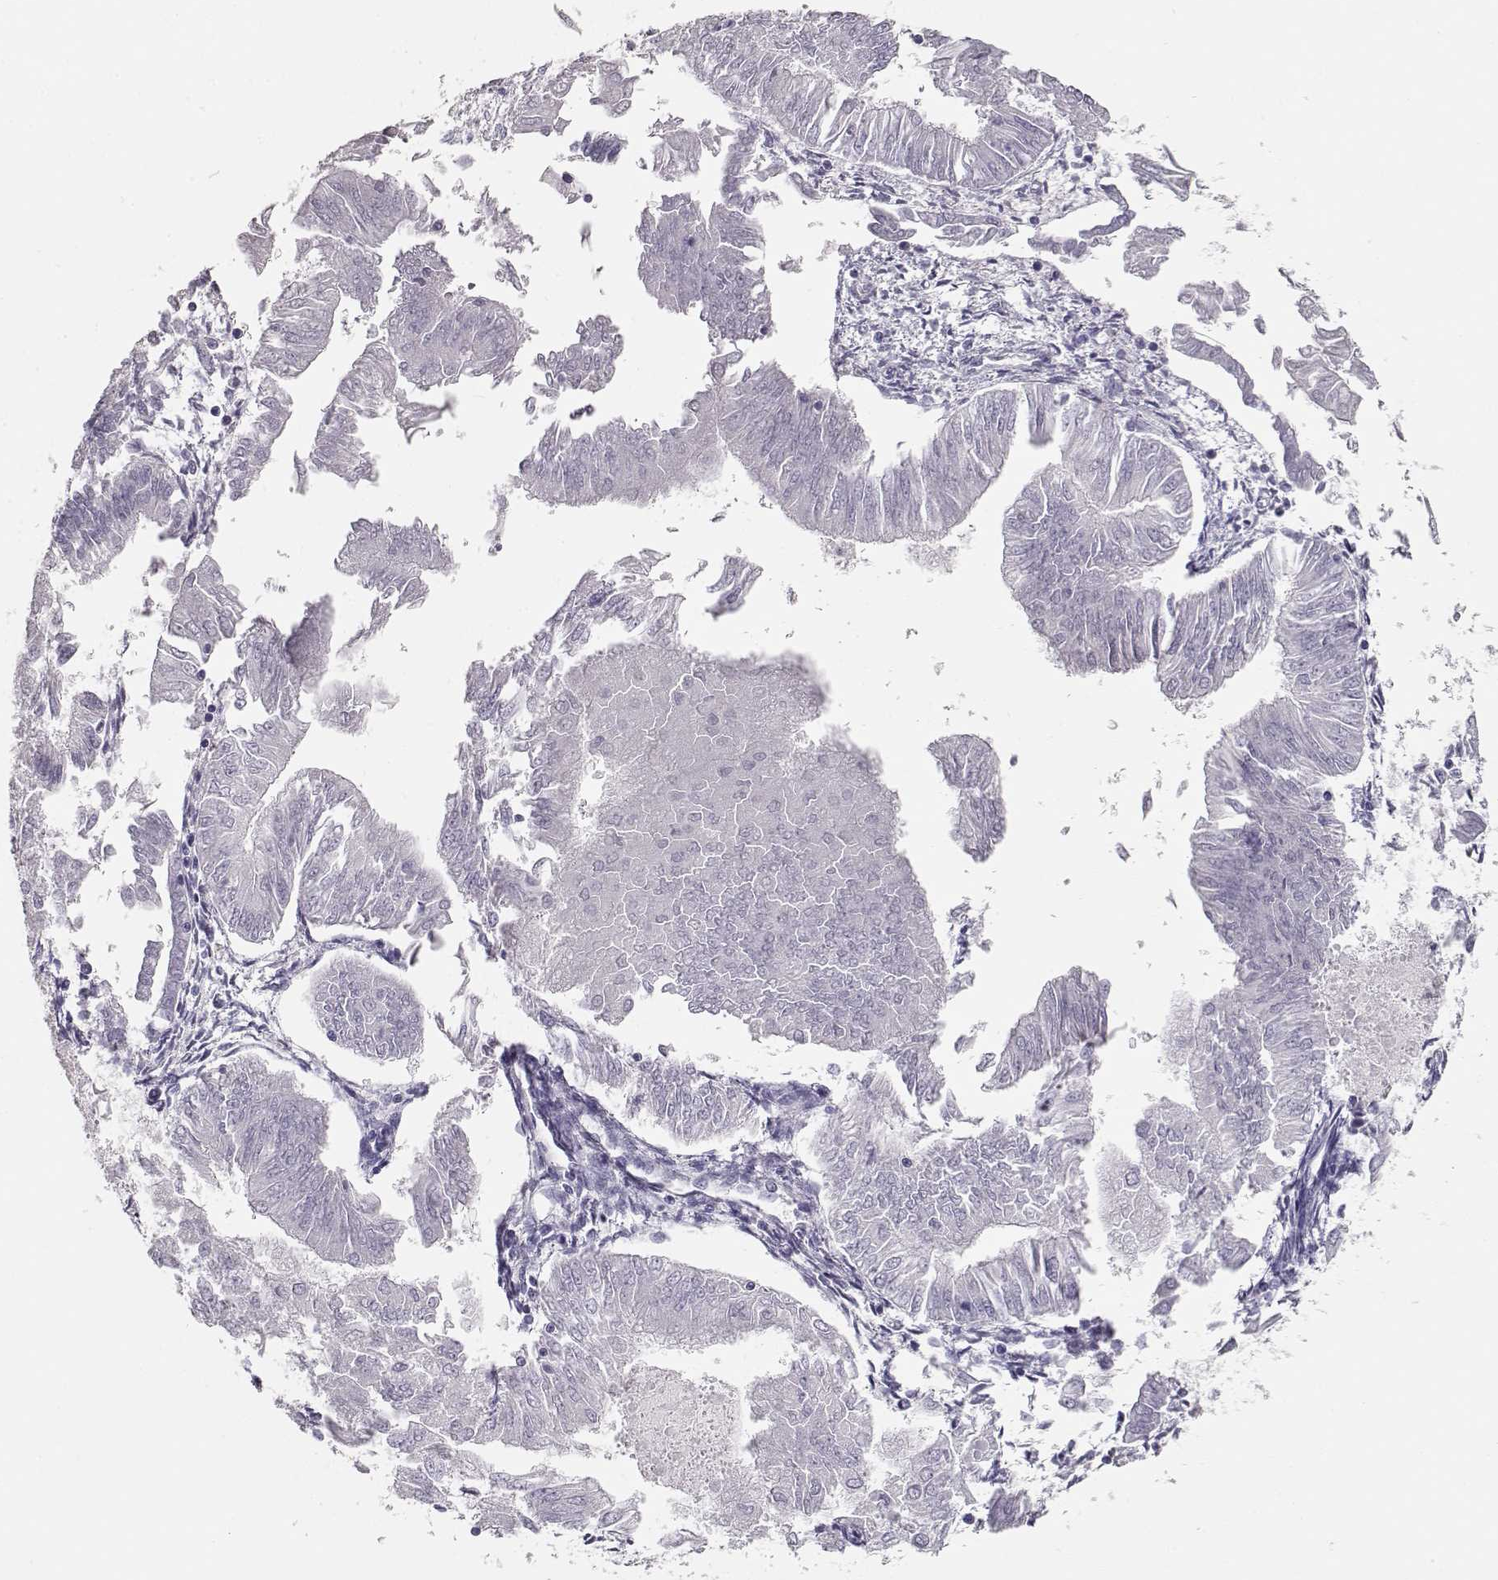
{"staining": {"intensity": "negative", "quantity": "none", "location": "none"}, "tissue": "endometrial cancer", "cell_type": "Tumor cells", "image_type": "cancer", "snomed": [{"axis": "morphology", "description": "Adenocarcinoma, NOS"}, {"axis": "topography", "description": "Endometrium"}], "caption": "Tumor cells are negative for brown protein staining in adenocarcinoma (endometrial).", "gene": "MAGEC1", "patient": {"sex": "female", "age": 53}}